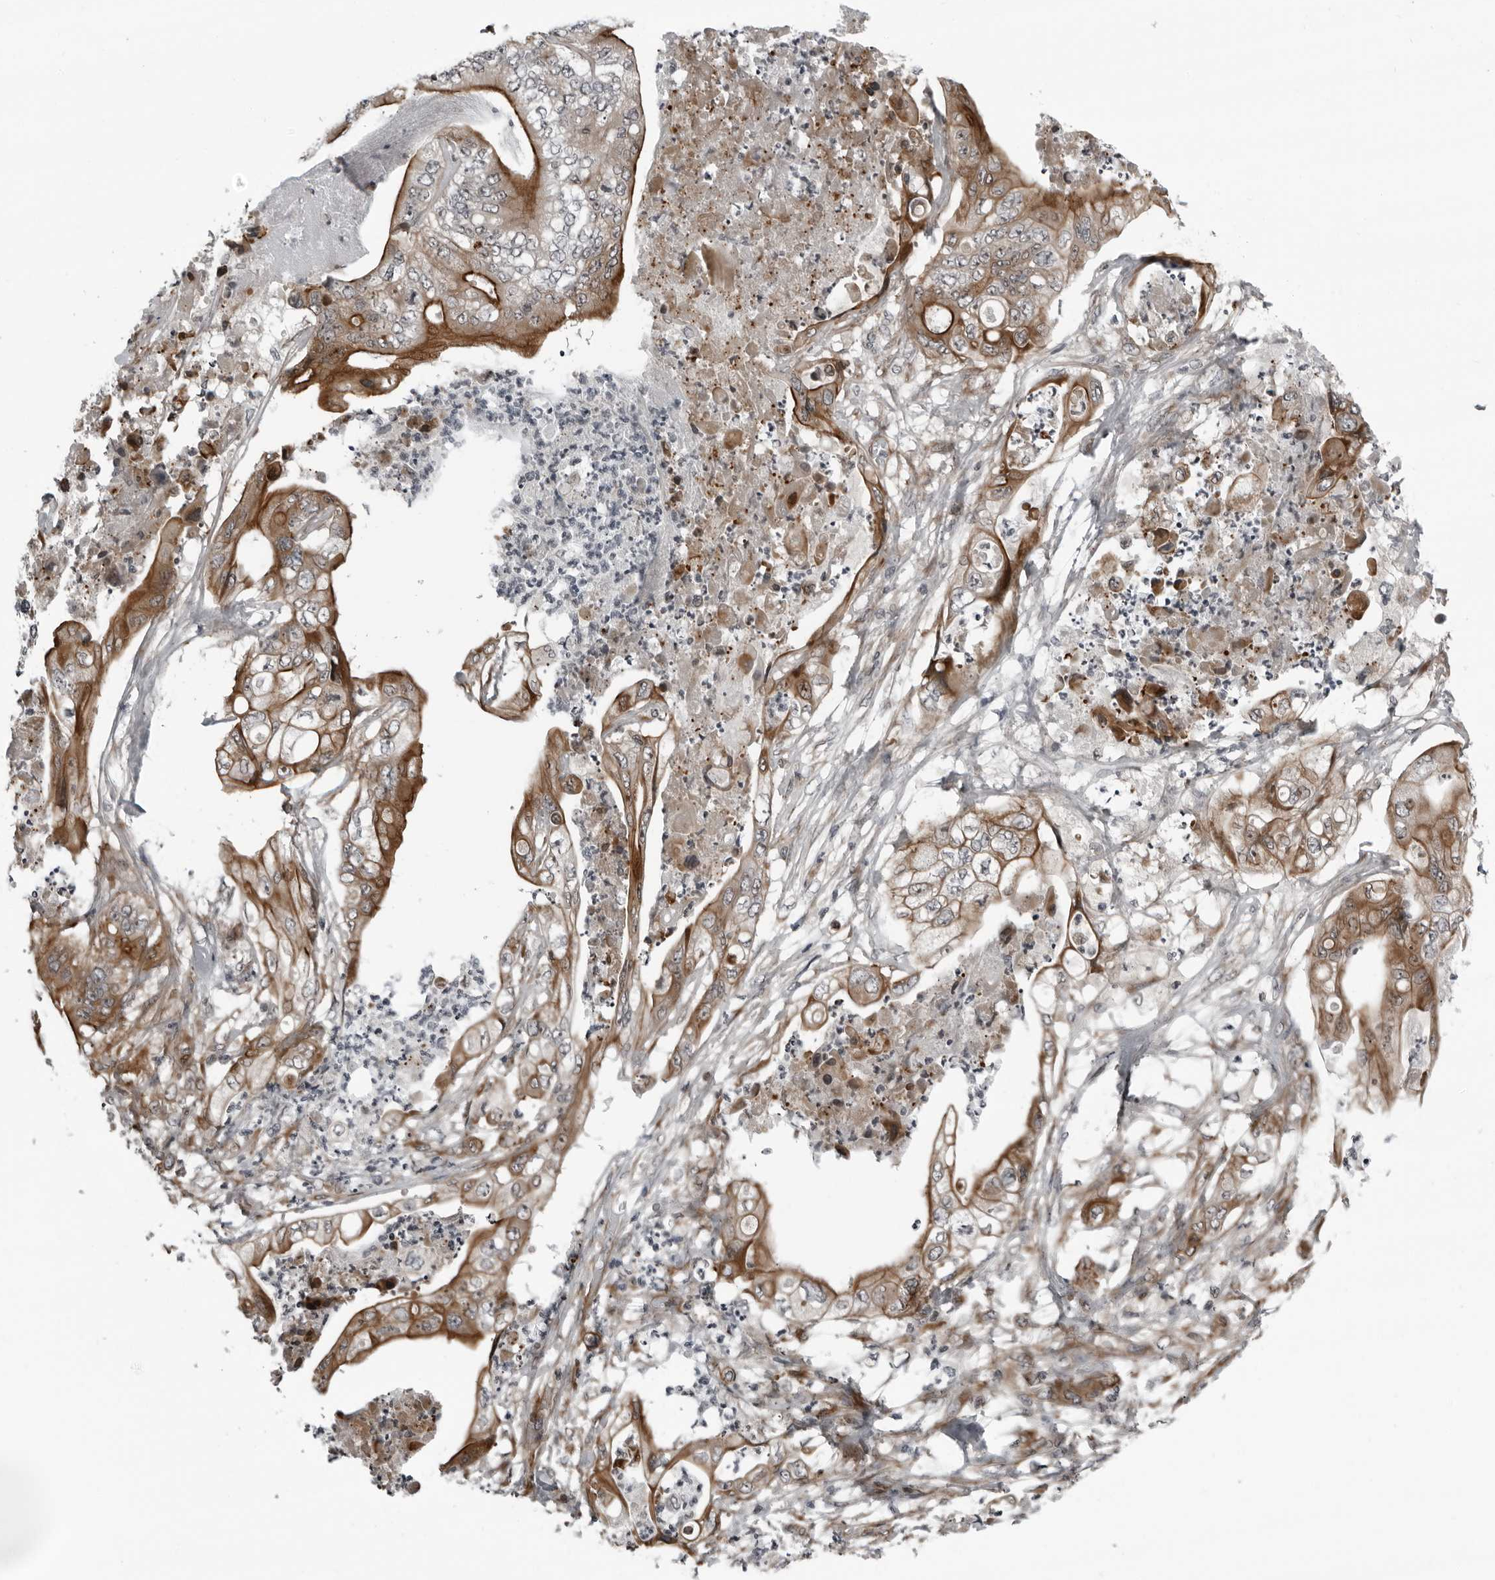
{"staining": {"intensity": "moderate", "quantity": ">75%", "location": "cytoplasmic/membranous"}, "tissue": "stomach cancer", "cell_type": "Tumor cells", "image_type": "cancer", "snomed": [{"axis": "morphology", "description": "Adenocarcinoma, NOS"}, {"axis": "topography", "description": "Stomach"}], "caption": "Immunohistochemistry photomicrograph of adenocarcinoma (stomach) stained for a protein (brown), which exhibits medium levels of moderate cytoplasmic/membranous expression in about >75% of tumor cells.", "gene": "FAM102B", "patient": {"sex": "female", "age": 73}}